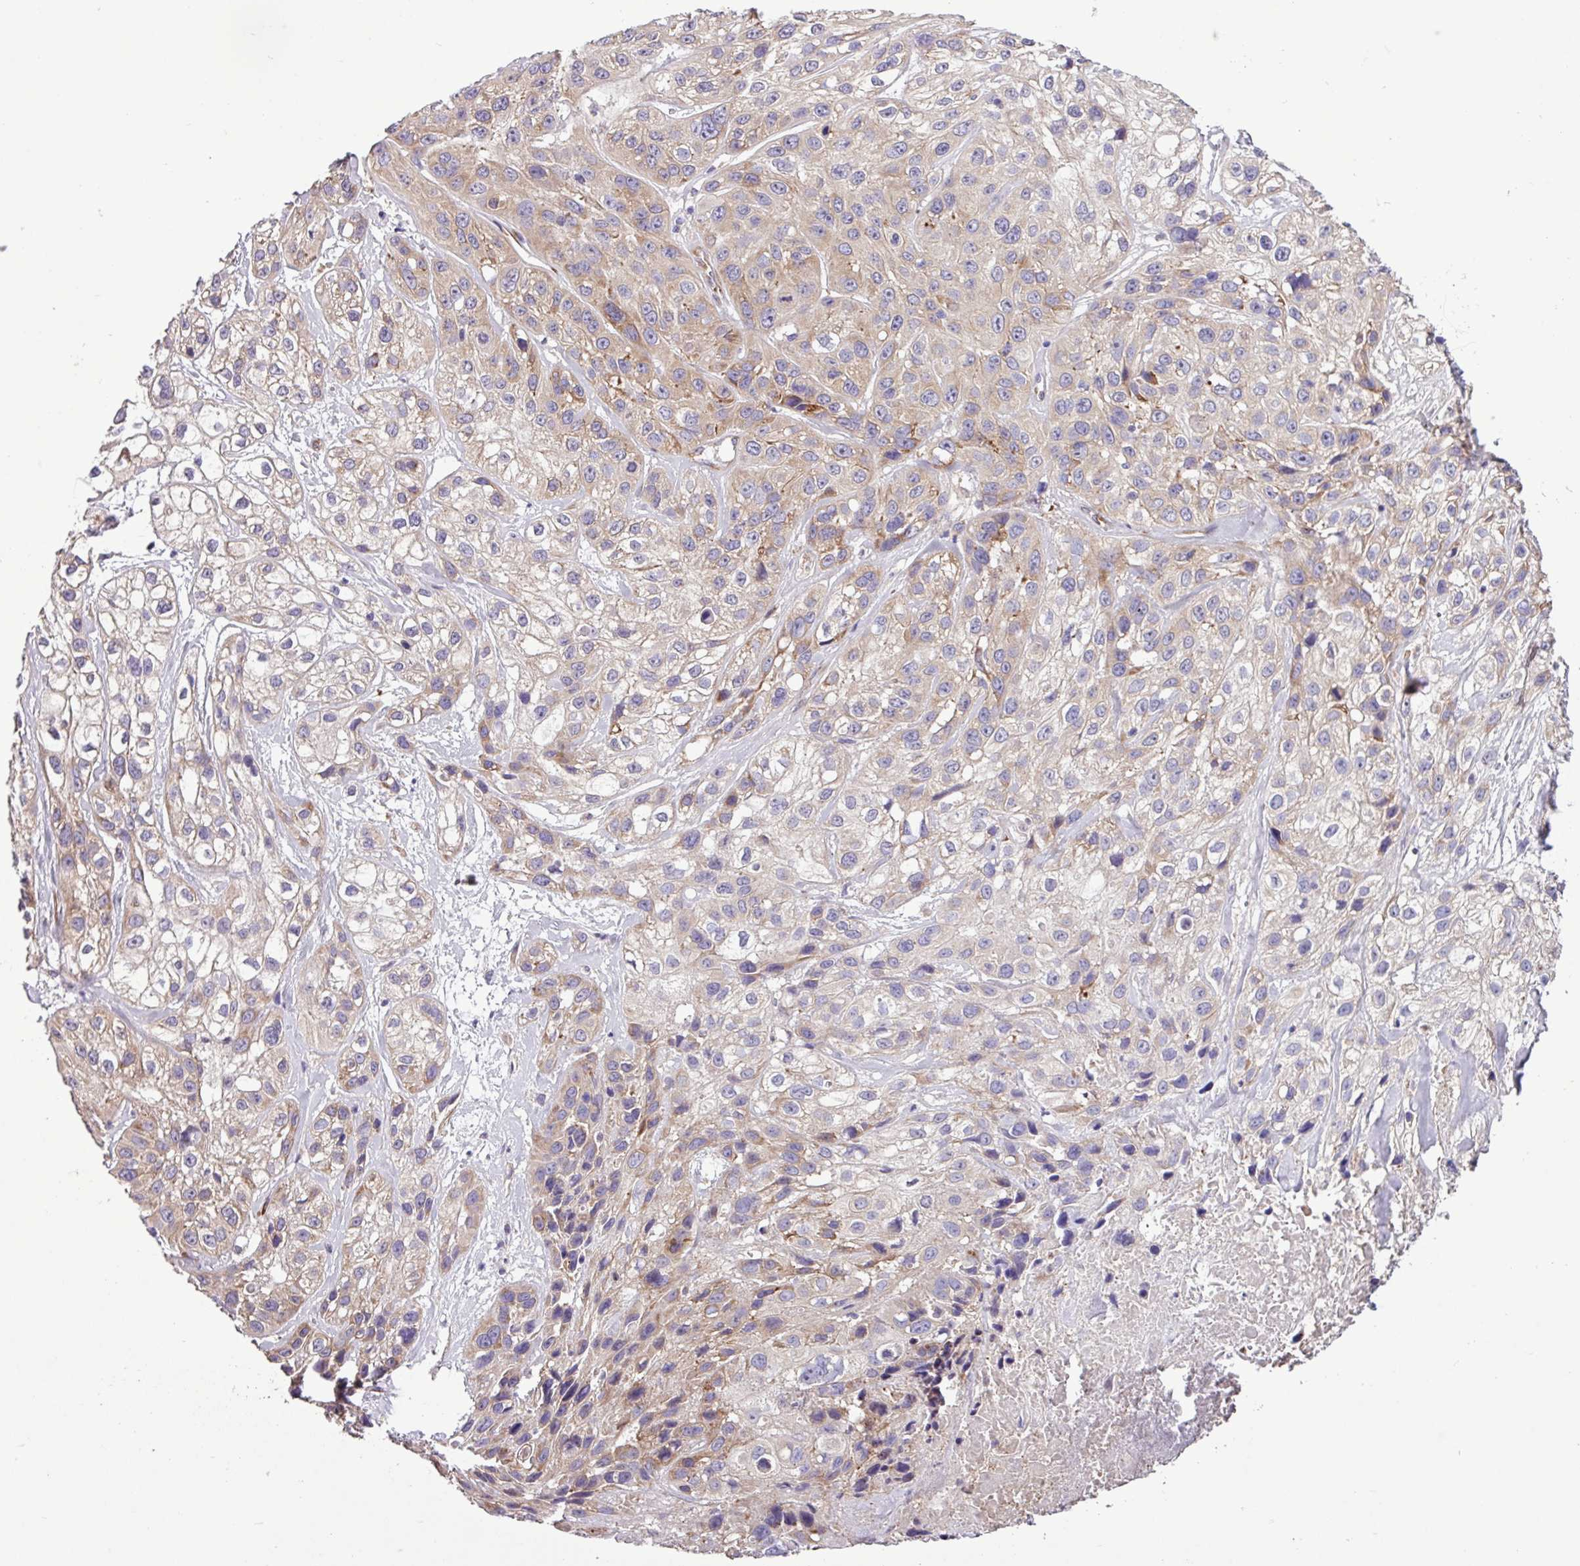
{"staining": {"intensity": "weak", "quantity": "<25%", "location": "cytoplasmic/membranous"}, "tissue": "skin cancer", "cell_type": "Tumor cells", "image_type": "cancer", "snomed": [{"axis": "morphology", "description": "Squamous cell carcinoma, NOS"}, {"axis": "topography", "description": "Skin"}], "caption": "DAB immunohistochemical staining of skin cancer (squamous cell carcinoma) demonstrates no significant expression in tumor cells. (DAB (3,3'-diaminobenzidine) immunohistochemistry (IHC) visualized using brightfield microscopy, high magnification).", "gene": "RPL13", "patient": {"sex": "male", "age": 82}}